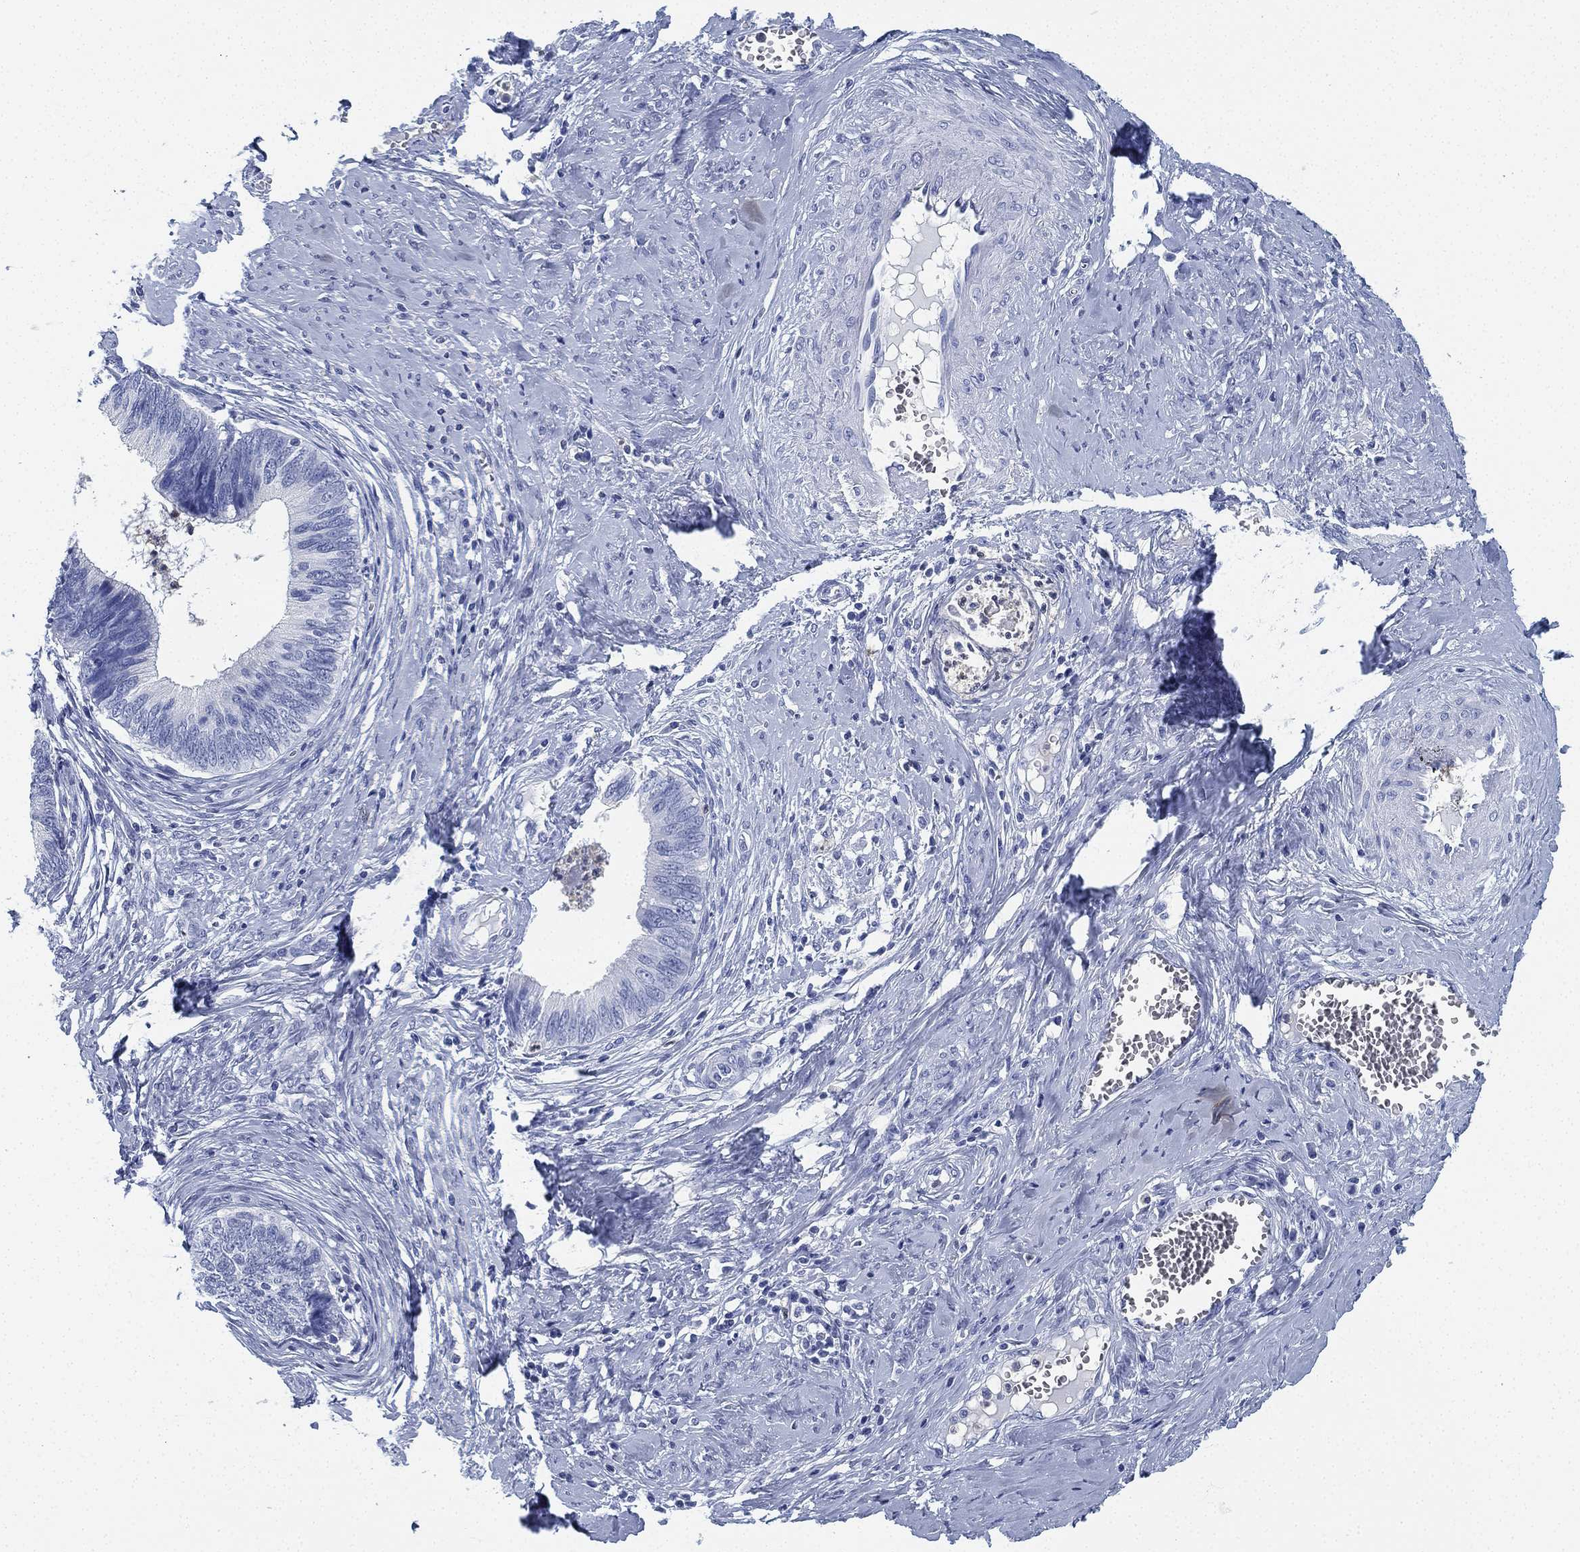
{"staining": {"intensity": "negative", "quantity": "none", "location": "none"}, "tissue": "cervical cancer", "cell_type": "Tumor cells", "image_type": "cancer", "snomed": [{"axis": "morphology", "description": "Adenocarcinoma, NOS"}, {"axis": "topography", "description": "Cervix"}], "caption": "IHC of human cervical adenocarcinoma shows no positivity in tumor cells.", "gene": "DEFB121", "patient": {"sex": "female", "age": 42}}